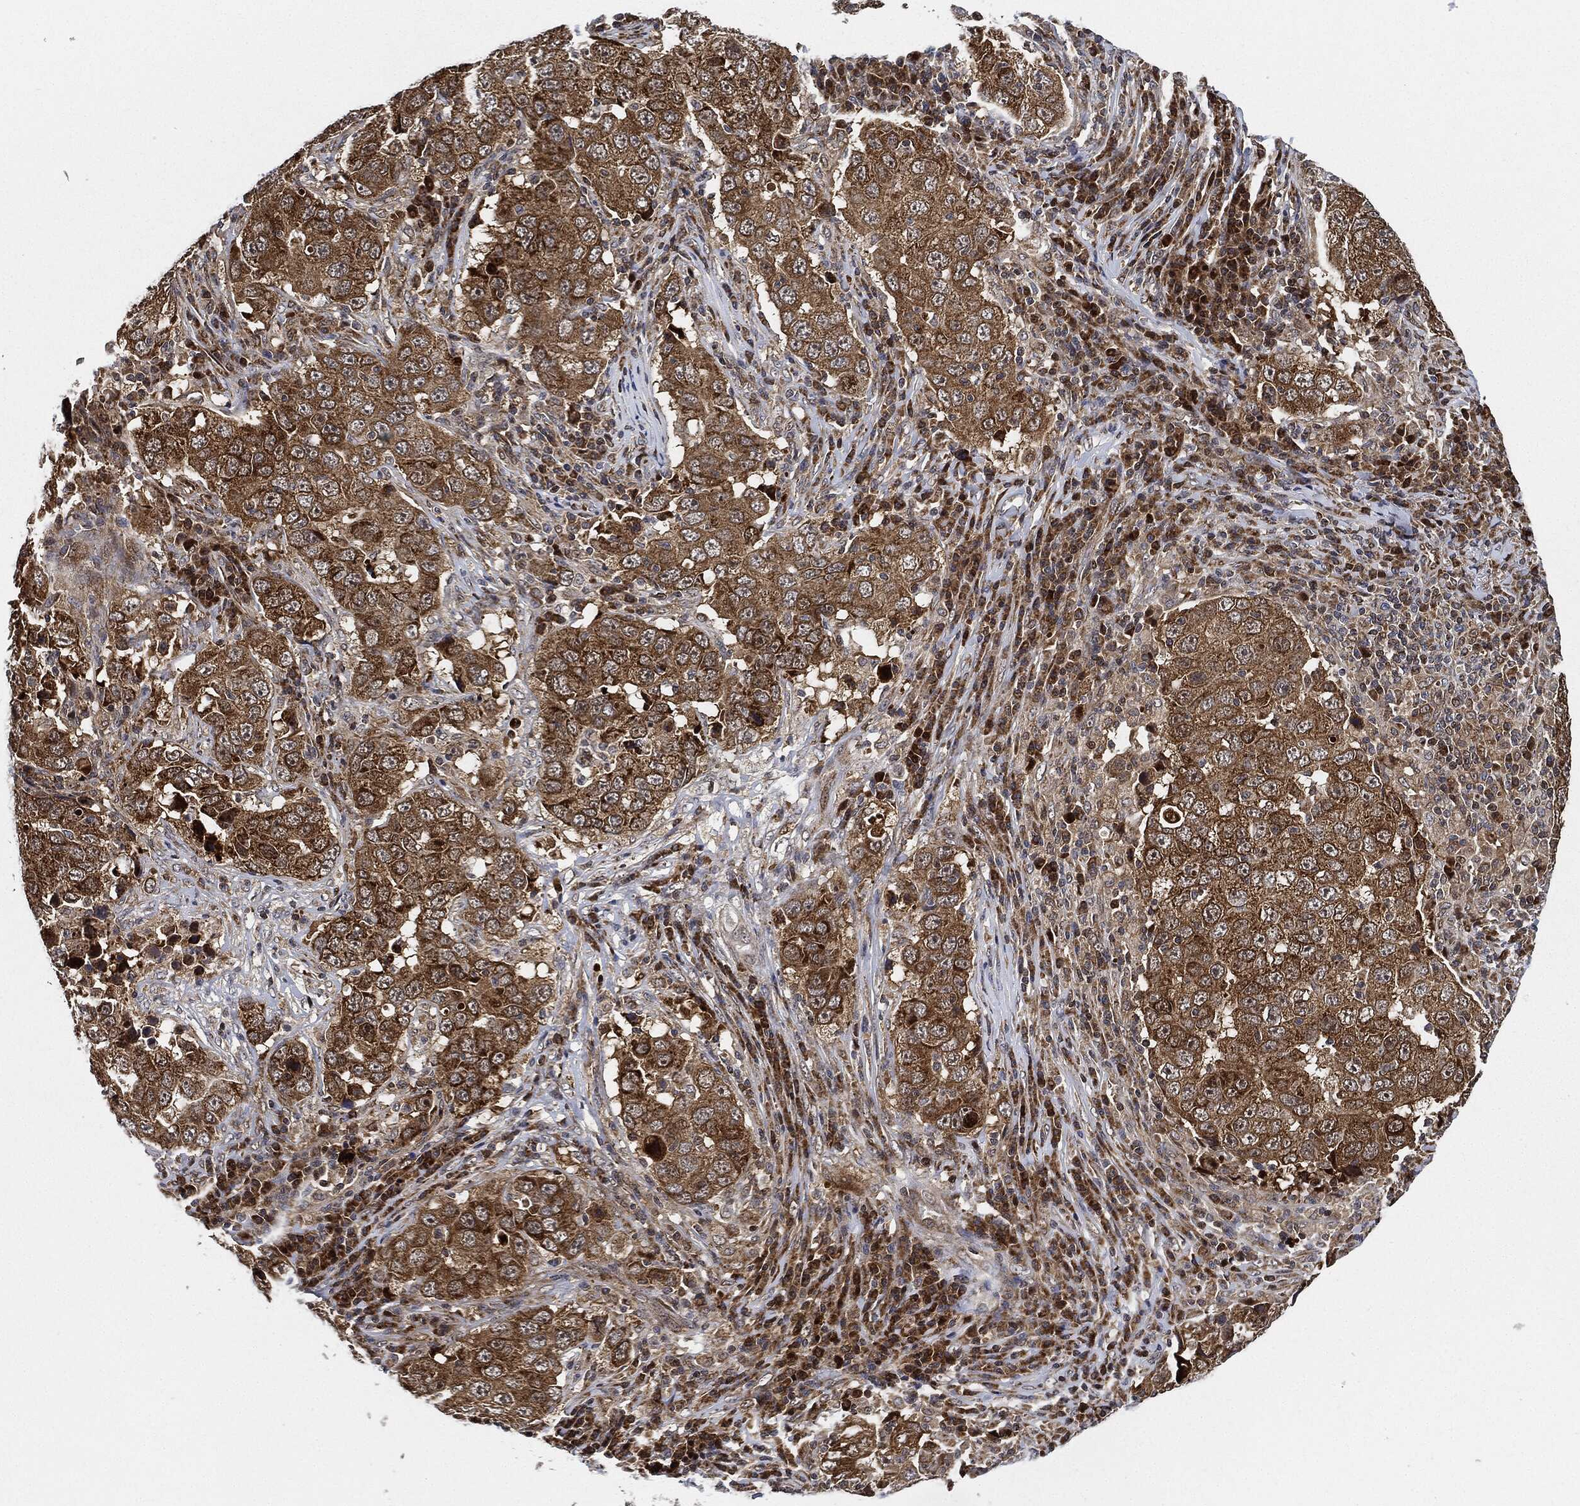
{"staining": {"intensity": "moderate", "quantity": ">75%", "location": "cytoplasmic/membranous"}, "tissue": "lung cancer", "cell_type": "Tumor cells", "image_type": "cancer", "snomed": [{"axis": "morphology", "description": "Adenocarcinoma, NOS"}, {"axis": "topography", "description": "Lung"}], "caption": "Lung adenocarcinoma stained with immunohistochemistry demonstrates moderate cytoplasmic/membranous positivity in approximately >75% of tumor cells.", "gene": "RNASEL", "patient": {"sex": "male", "age": 73}}